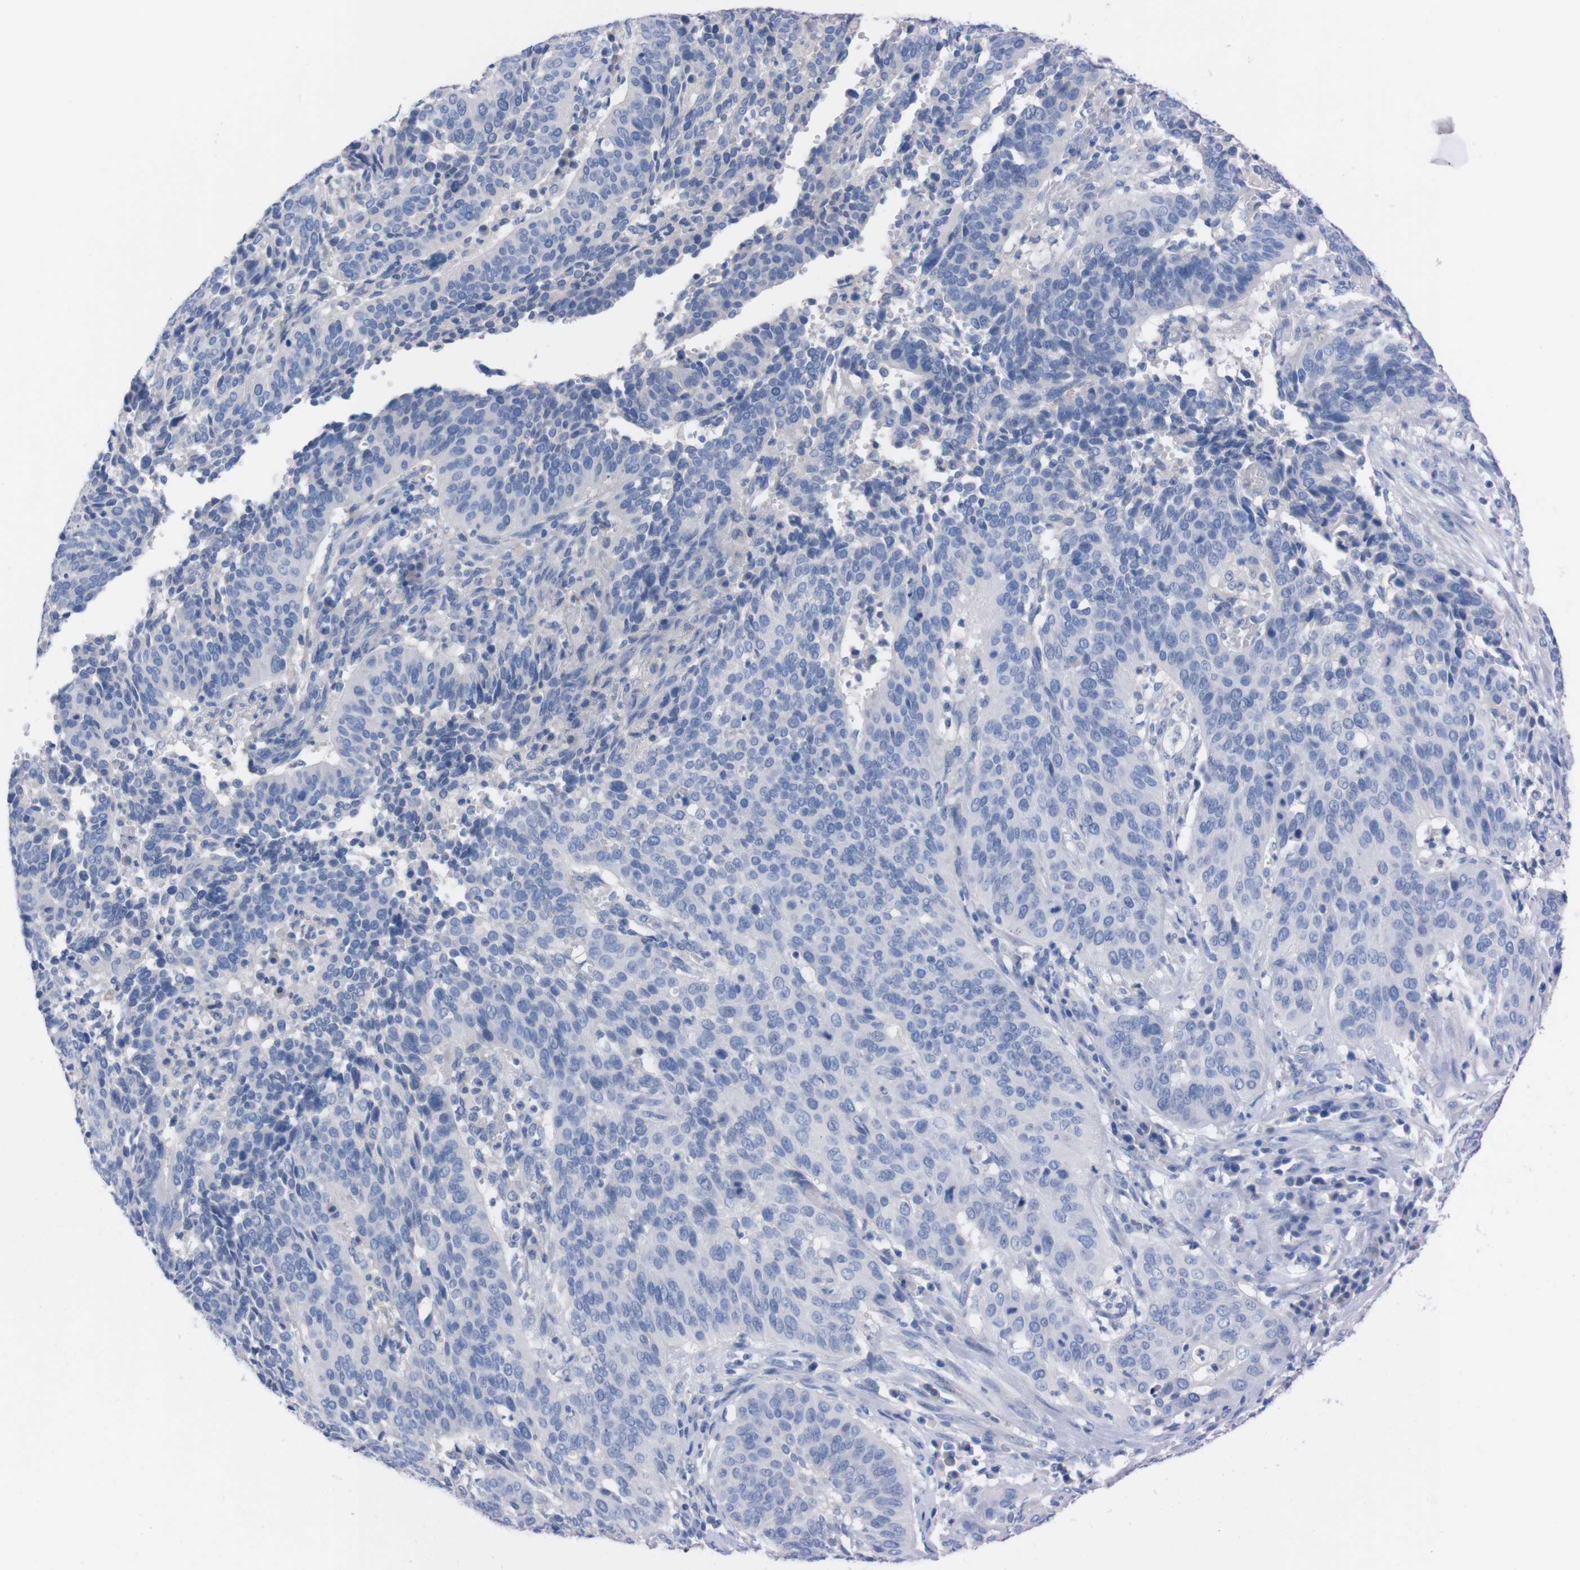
{"staining": {"intensity": "negative", "quantity": "none", "location": "none"}, "tissue": "cervical cancer", "cell_type": "Tumor cells", "image_type": "cancer", "snomed": [{"axis": "morphology", "description": "Normal tissue, NOS"}, {"axis": "morphology", "description": "Squamous cell carcinoma, NOS"}, {"axis": "topography", "description": "Cervix"}], "caption": "This is an immunohistochemistry (IHC) micrograph of cervical cancer (squamous cell carcinoma). There is no expression in tumor cells.", "gene": "TMEM243", "patient": {"sex": "female", "age": 39}}